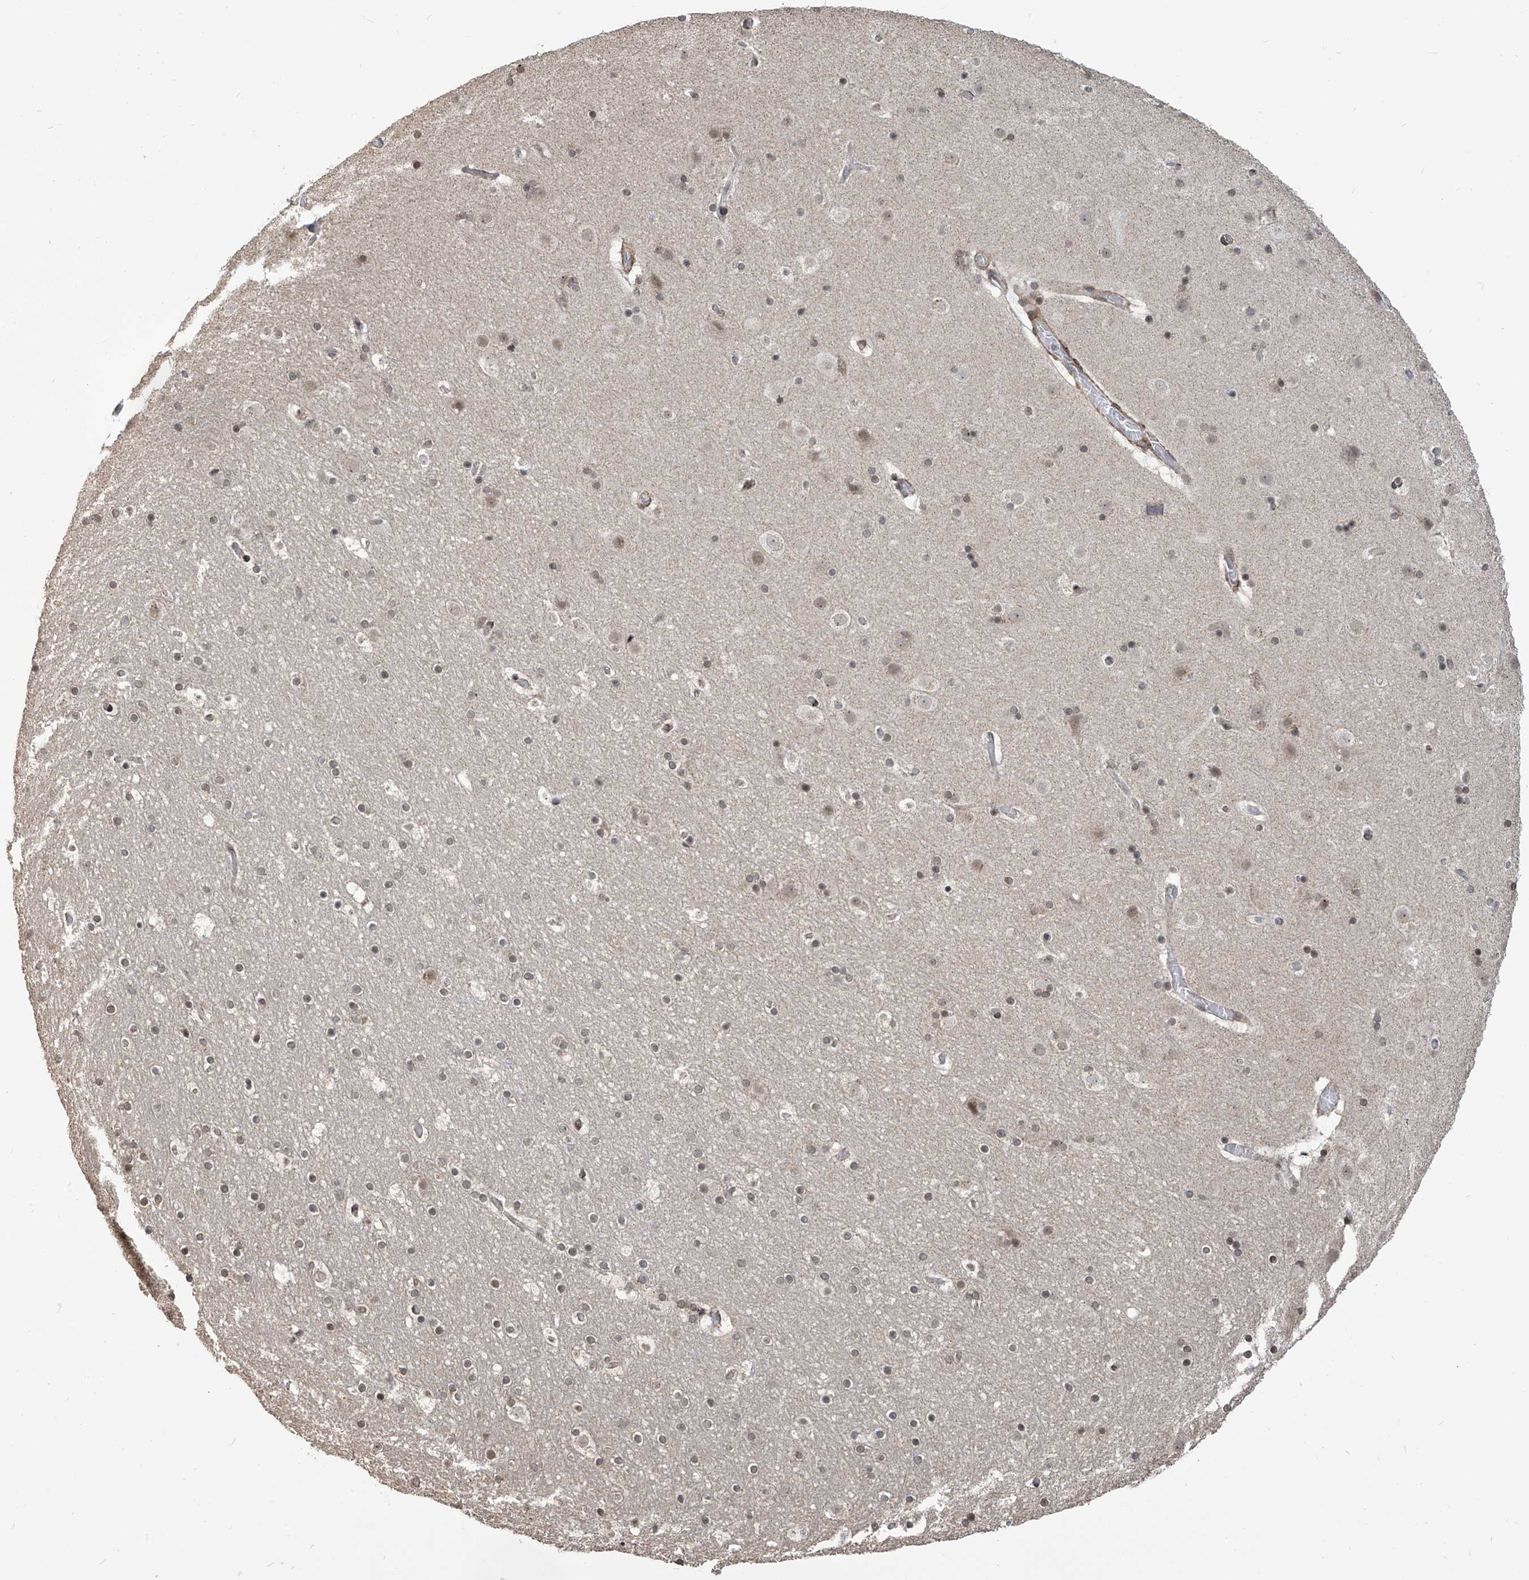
{"staining": {"intensity": "weak", "quantity": "25%-75%", "location": "cytoplasmic/membranous"}, "tissue": "cerebral cortex", "cell_type": "Endothelial cells", "image_type": "normal", "snomed": [{"axis": "morphology", "description": "Normal tissue, NOS"}, {"axis": "topography", "description": "Cerebral cortex"}], "caption": "Approximately 25%-75% of endothelial cells in normal cerebral cortex exhibit weak cytoplasmic/membranous protein positivity as visualized by brown immunohistochemical staining.", "gene": "METAP1D", "patient": {"sex": "male", "age": 57}}